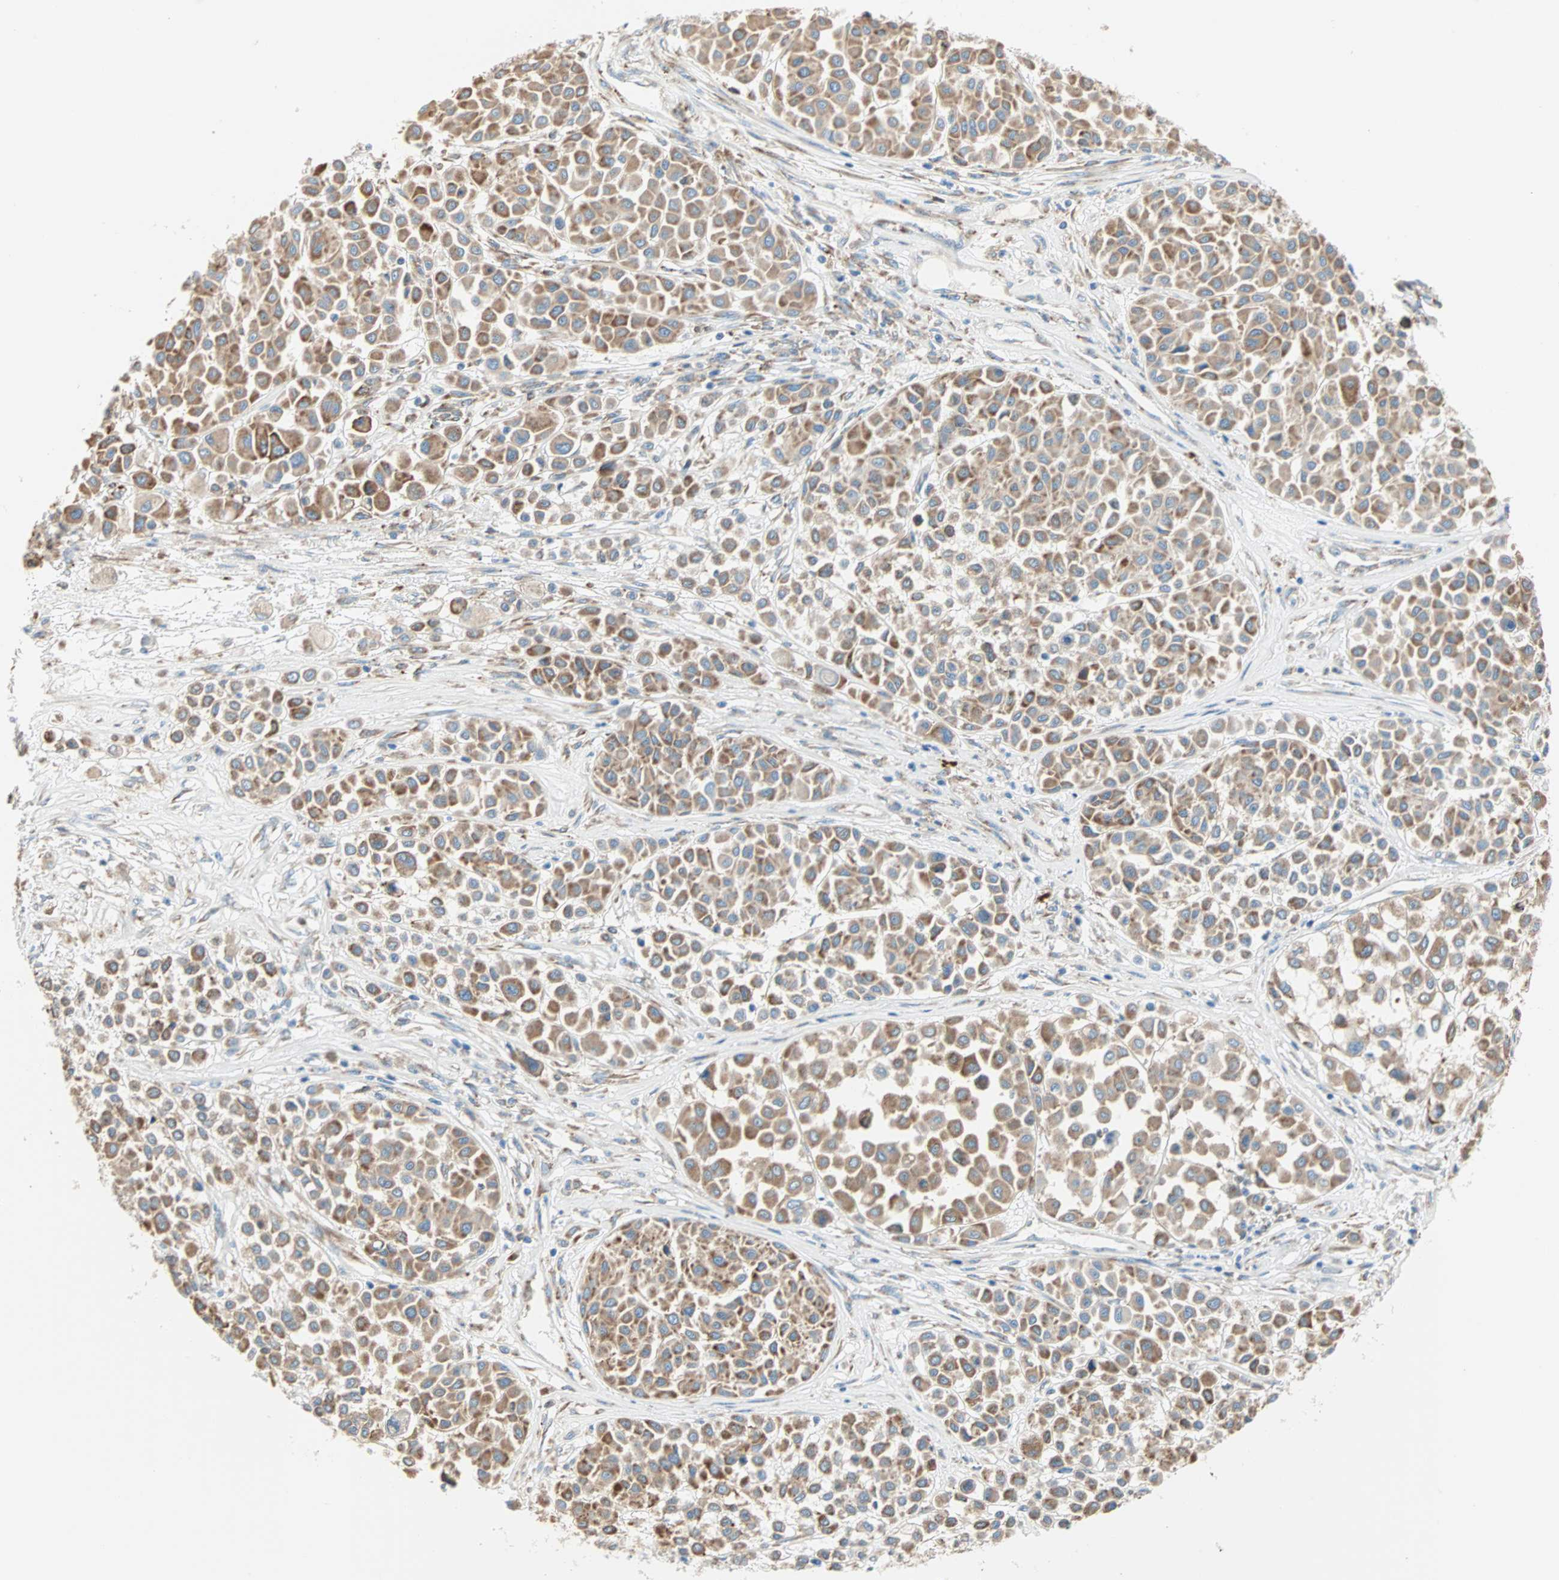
{"staining": {"intensity": "moderate", "quantity": ">75%", "location": "cytoplasmic/membranous"}, "tissue": "melanoma", "cell_type": "Tumor cells", "image_type": "cancer", "snomed": [{"axis": "morphology", "description": "Malignant melanoma, Metastatic site"}, {"axis": "topography", "description": "Soft tissue"}], "caption": "A high-resolution photomicrograph shows immunohistochemistry (IHC) staining of melanoma, which shows moderate cytoplasmic/membranous expression in approximately >75% of tumor cells.", "gene": "PLCXD1", "patient": {"sex": "male", "age": 41}}